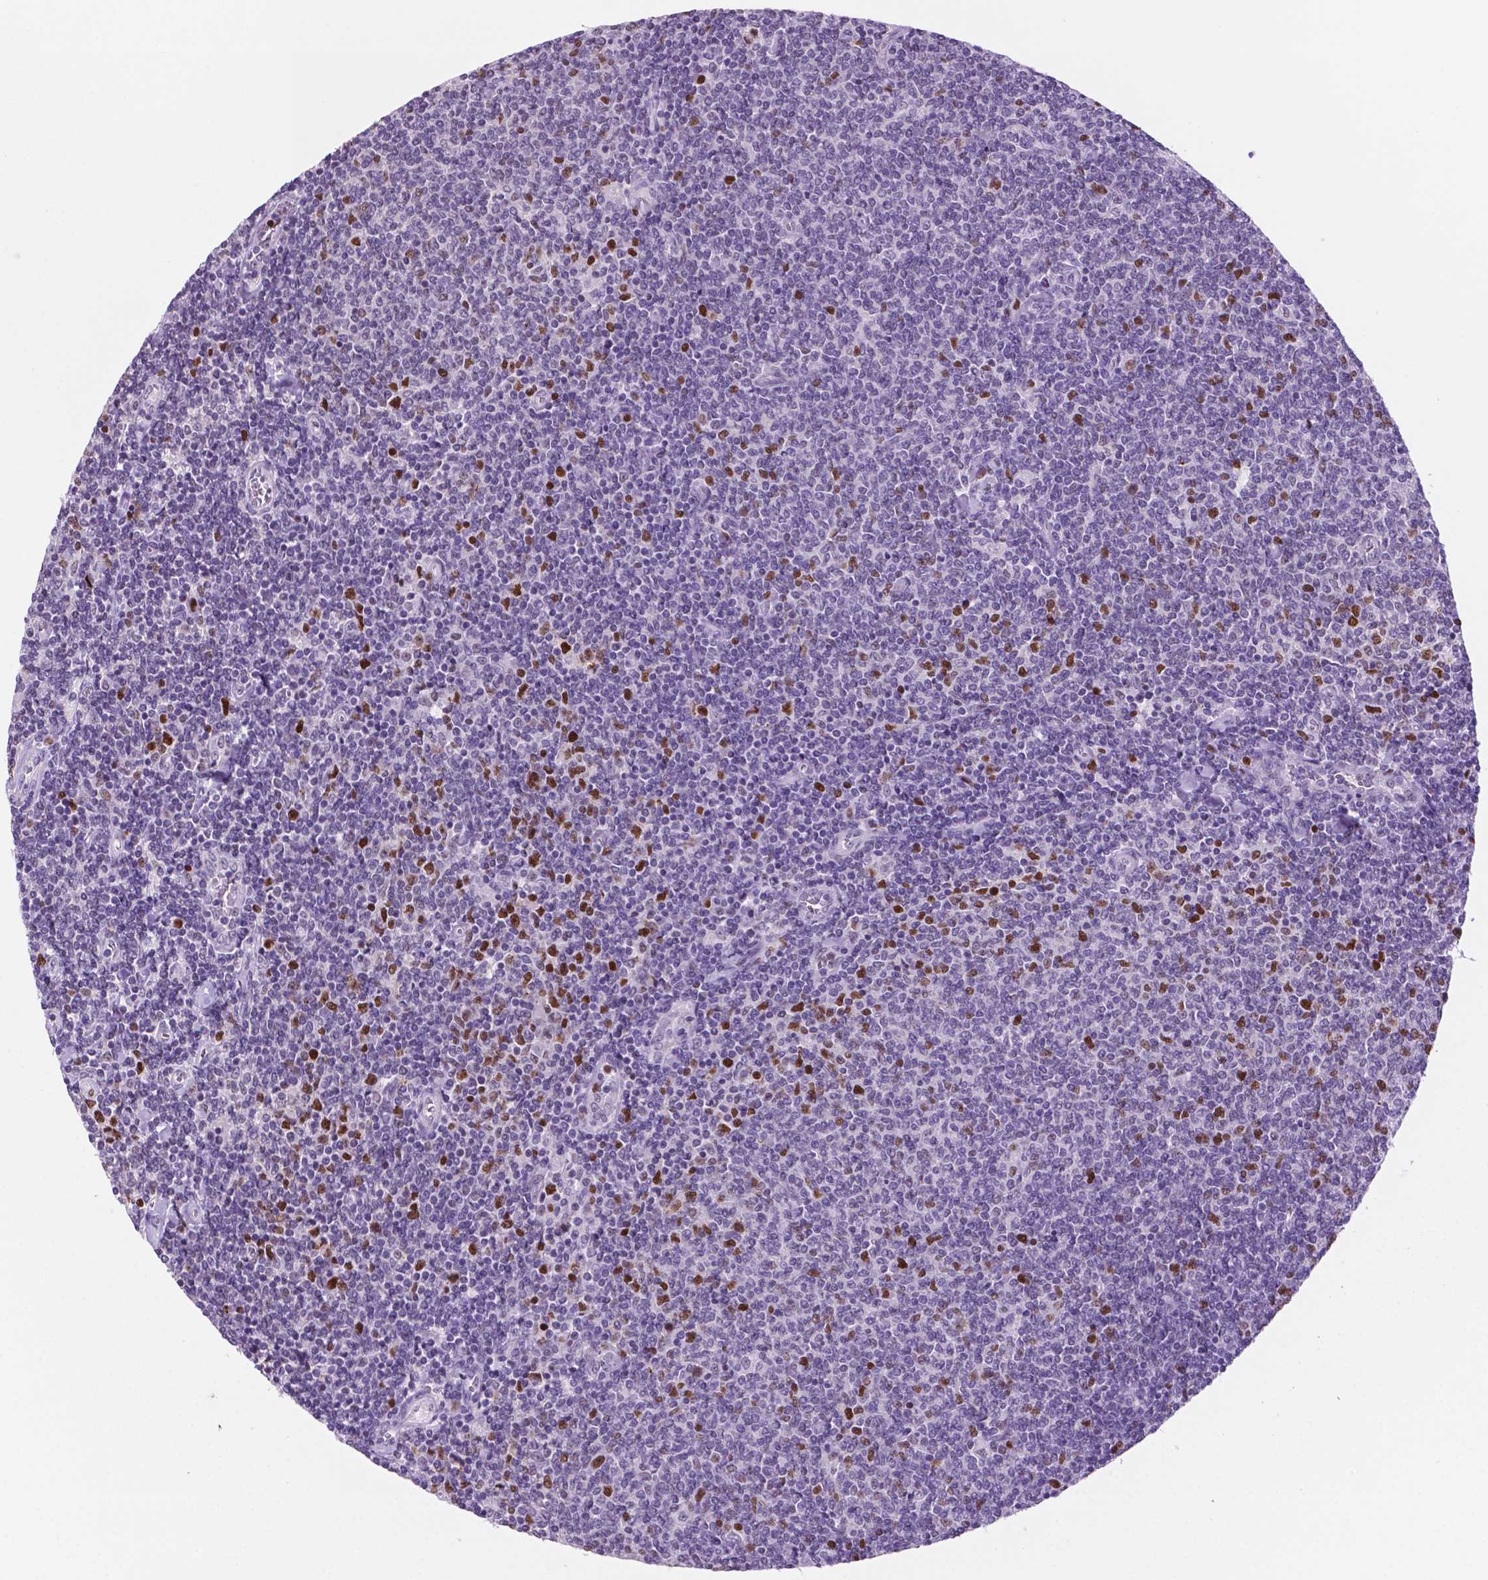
{"staining": {"intensity": "moderate", "quantity": "<25%", "location": "nuclear"}, "tissue": "lymphoma", "cell_type": "Tumor cells", "image_type": "cancer", "snomed": [{"axis": "morphology", "description": "Malignant lymphoma, non-Hodgkin's type, Low grade"}, {"axis": "topography", "description": "Lymph node"}], "caption": "Immunohistochemical staining of human low-grade malignant lymphoma, non-Hodgkin's type displays low levels of moderate nuclear protein staining in approximately <25% of tumor cells. The staining was performed using DAB to visualize the protein expression in brown, while the nuclei were stained in blue with hematoxylin (Magnification: 20x).", "gene": "NCAPH2", "patient": {"sex": "male", "age": 52}}